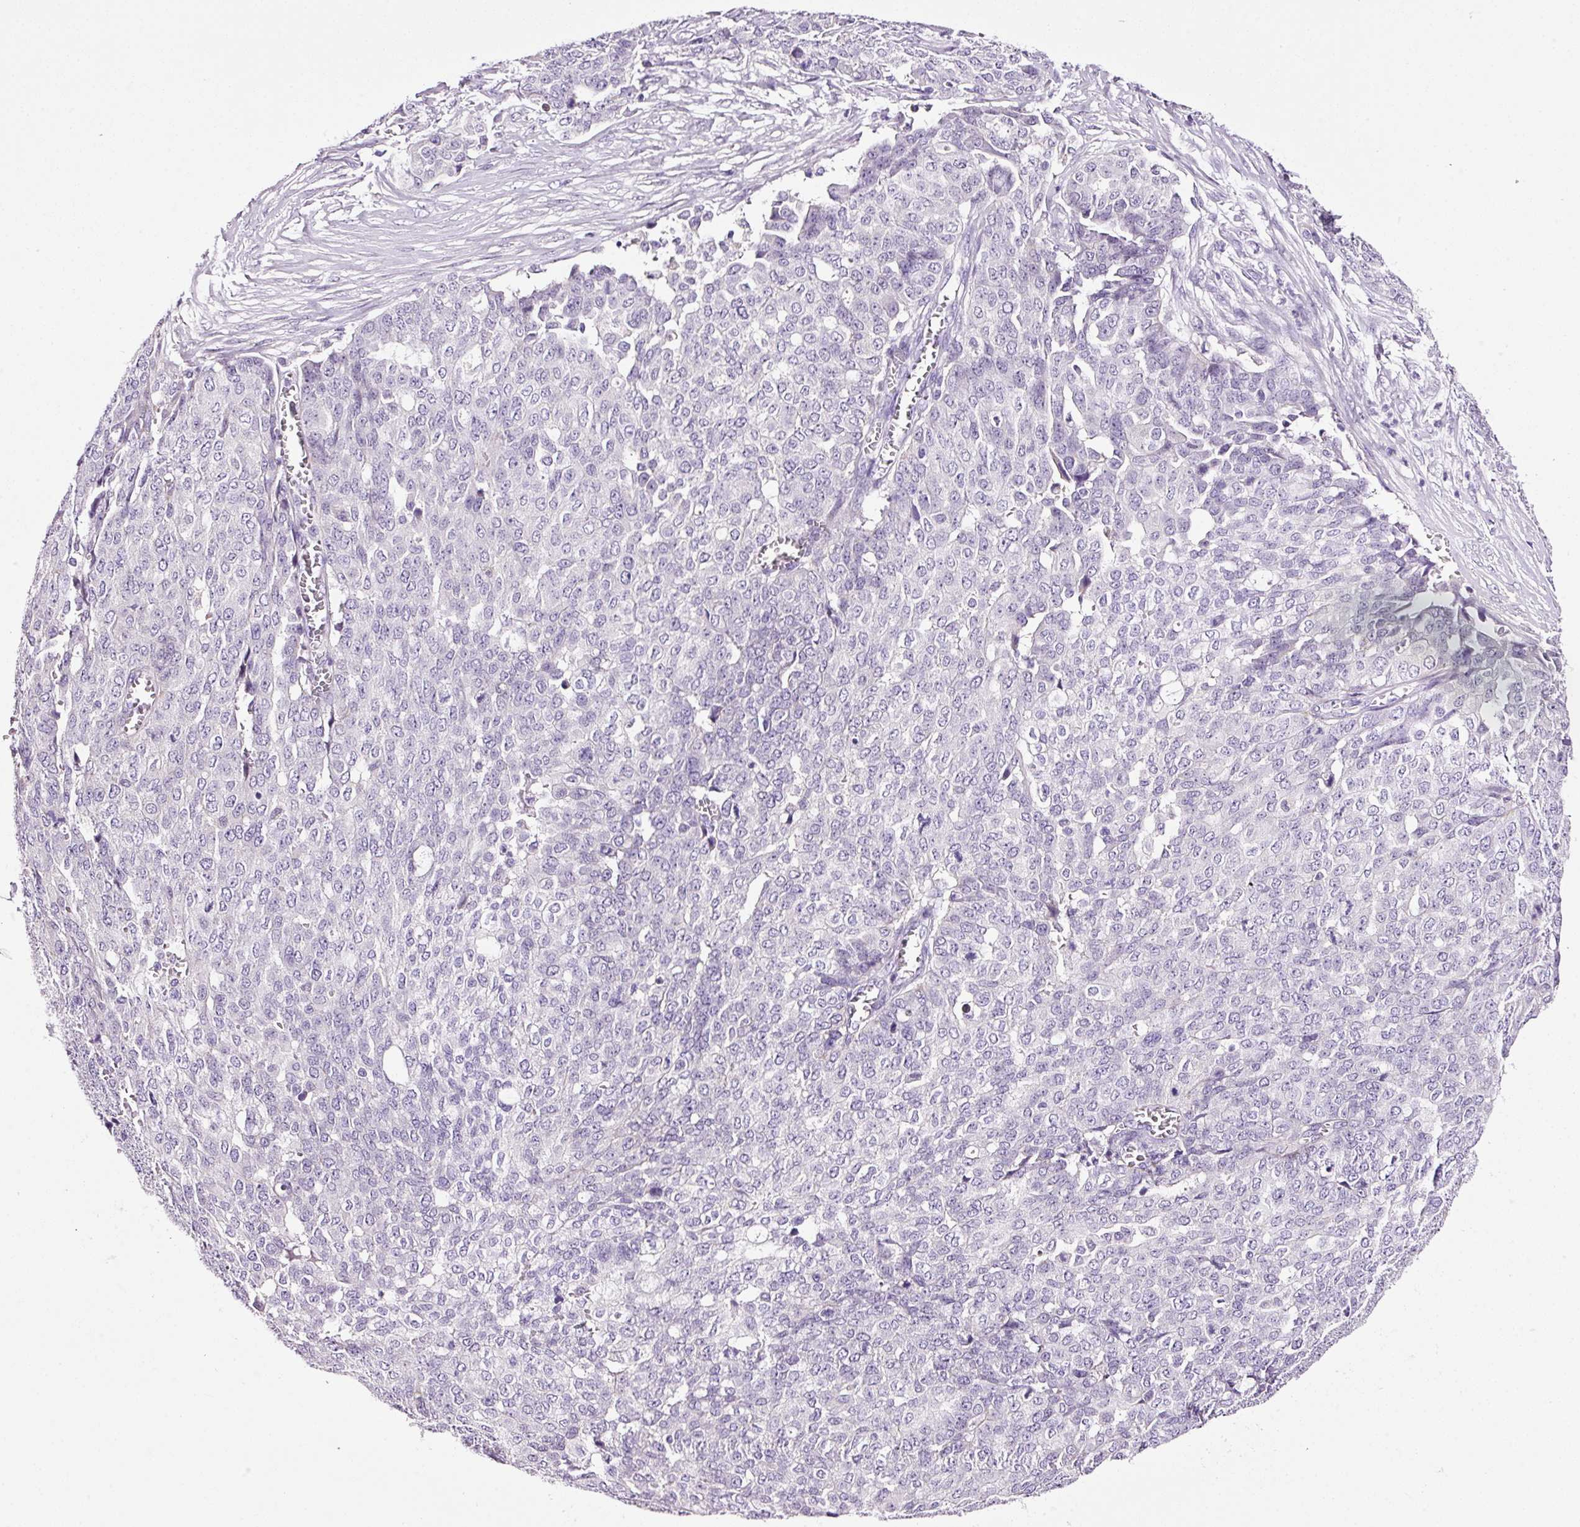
{"staining": {"intensity": "negative", "quantity": "none", "location": "none"}, "tissue": "ovarian cancer", "cell_type": "Tumor cells", "image_type": "cancer", "snomed": [{"axis": "morphology", "description": "Cystadenocarcinoma, serous, NOS"}, {"axis": "topography", "description": "Soft tissue"}, {"axis": "topography", "description": "Ovary"}], "caption": "A photomicrograph of human ovarian cancer is negative for staining in tumor cells.", "gene": "RTF2", "patient": {"sex": "female", "age": 57}}